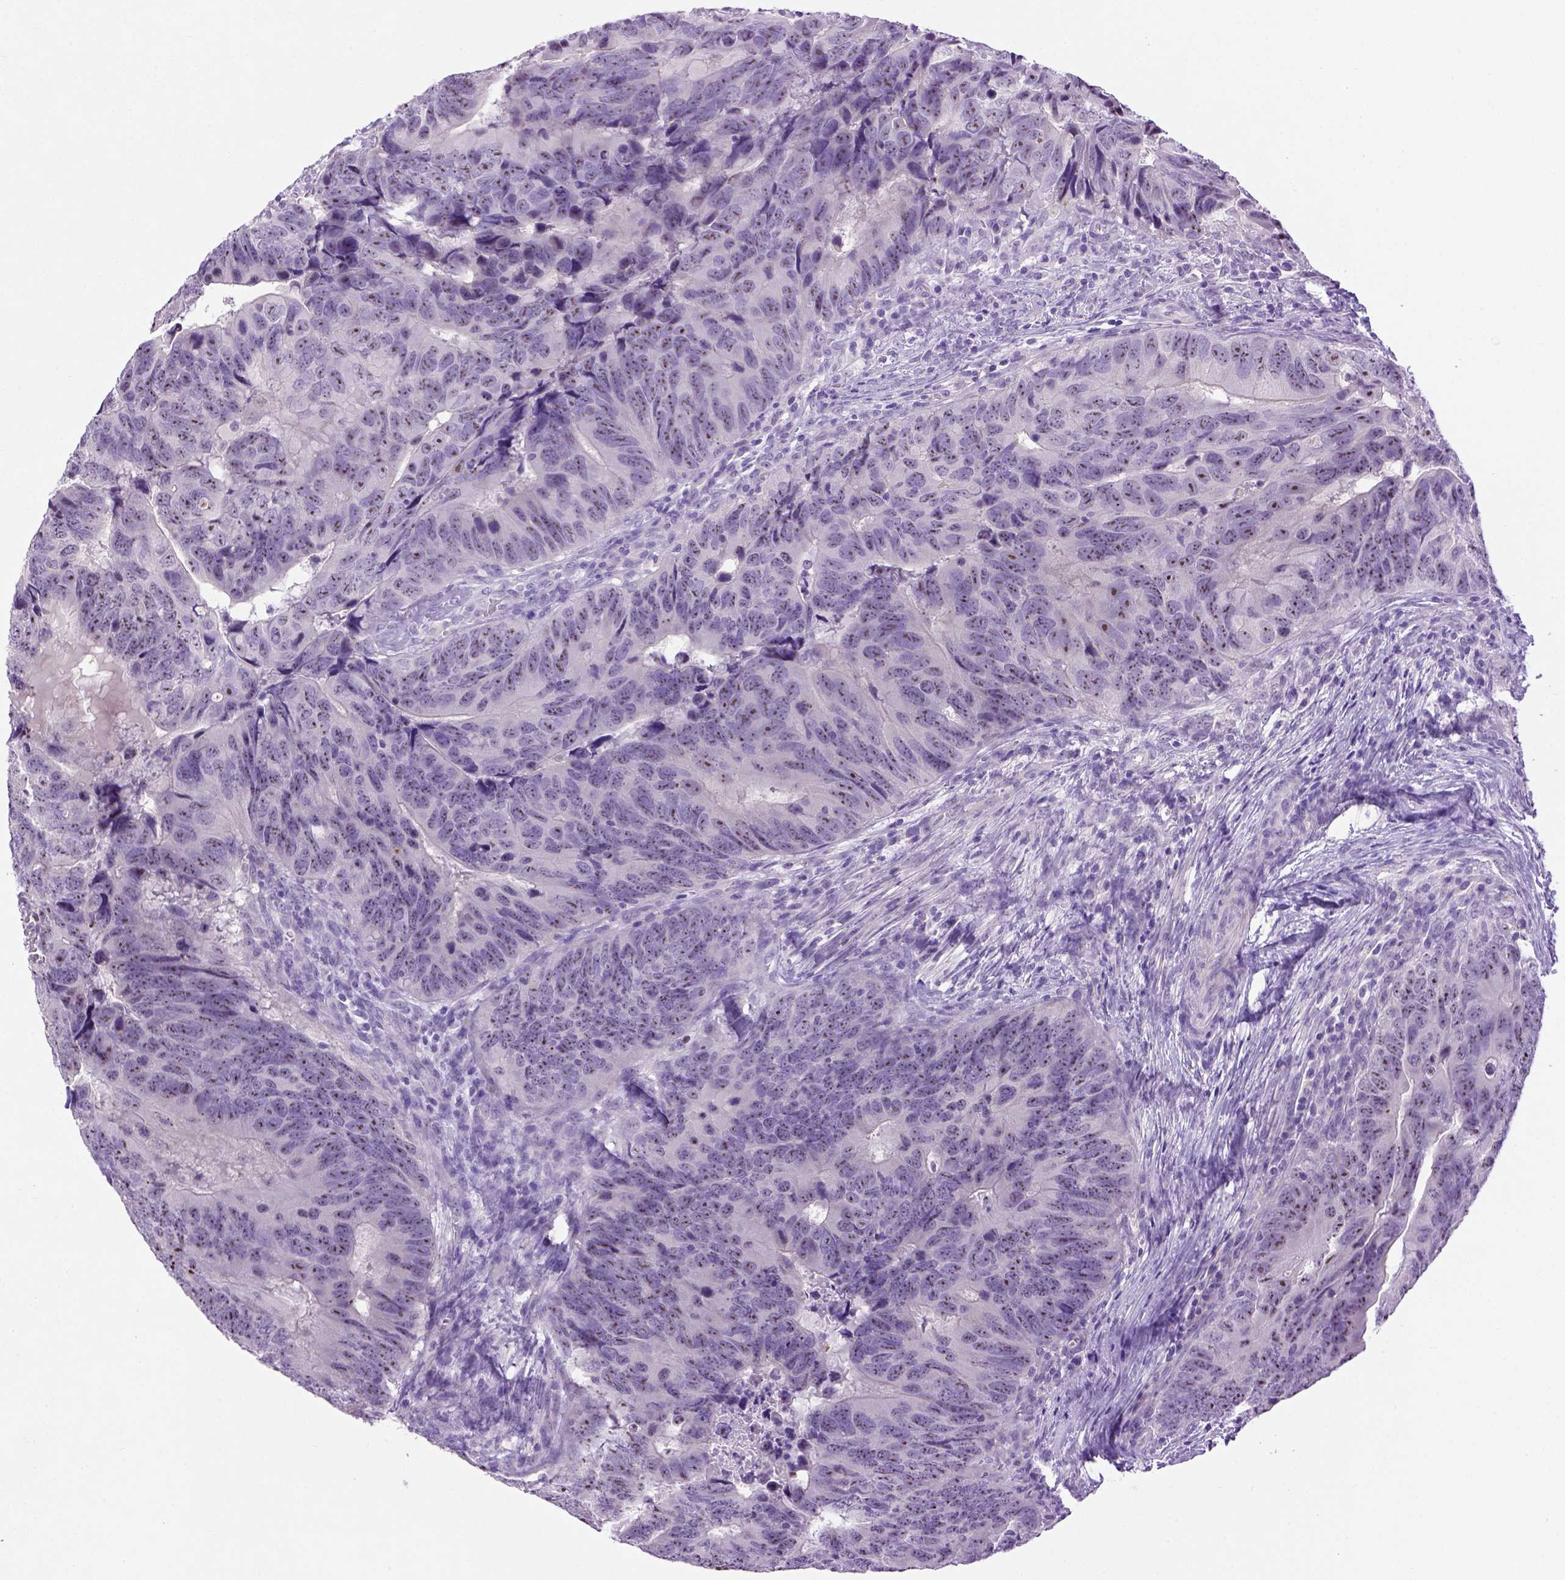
{"staining": {"intensity": "weak", "quantity": ">75%", "location": "nuclear"}, "tissue": "colorectal cancer", "cell_type": "Tumor cells", "image_type": "cancer", "snomed": [{"axis": "morphology", "description": "Adenocarcinoma, NOS"}, {"axis": "topography", "description": "Colon"}], "caption": "Protein staining by immunohistochemistry demonstrates weak nuclear expression in approximately >75% of tumor cells in adenocarcinoma (colorectal).", "gene": "UTP4", "patient": {"sex": "female", "age": 82}}